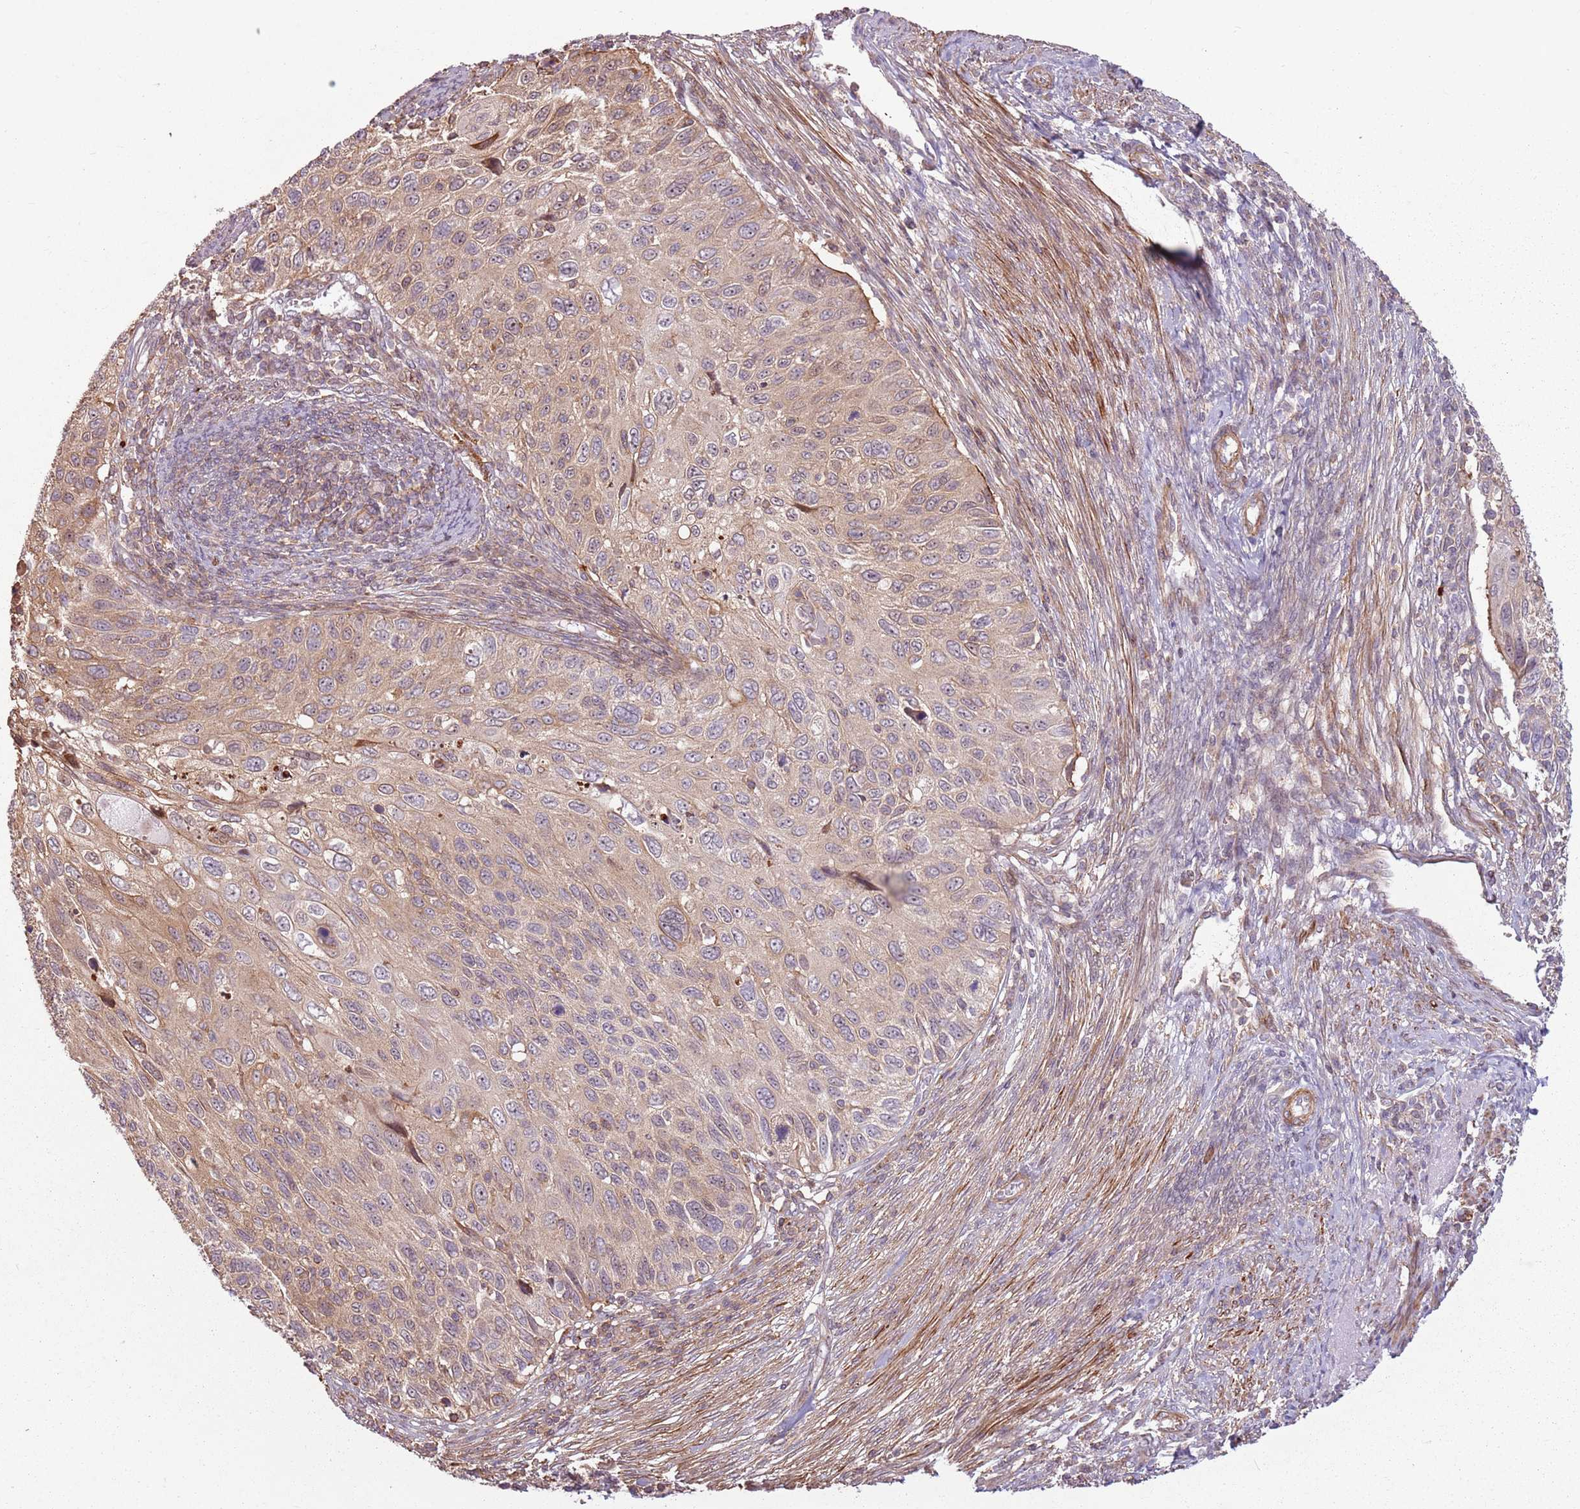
{"staining": {"intensity": "weak", "quantity": "25%-75%", "location": "cytoplasmic/membranous"}, "tissue": "cervical cancer", "cell_type": "Tumor cells", "image_type": "cancer", "snomed": [{"axis": "morphology", "description": "Squamous cell carcinoma, NOS"}, {"axis": "topography", "description": "Cervix"}], "caption": "Protein analysis of cervical squamous cell carcinoma tissue reveals weak cytoplasmic/membranous staining in about 25%-75% of tumor cells.", "gene": "RPL21", "patient": {"sex": "female", "age": 70}}